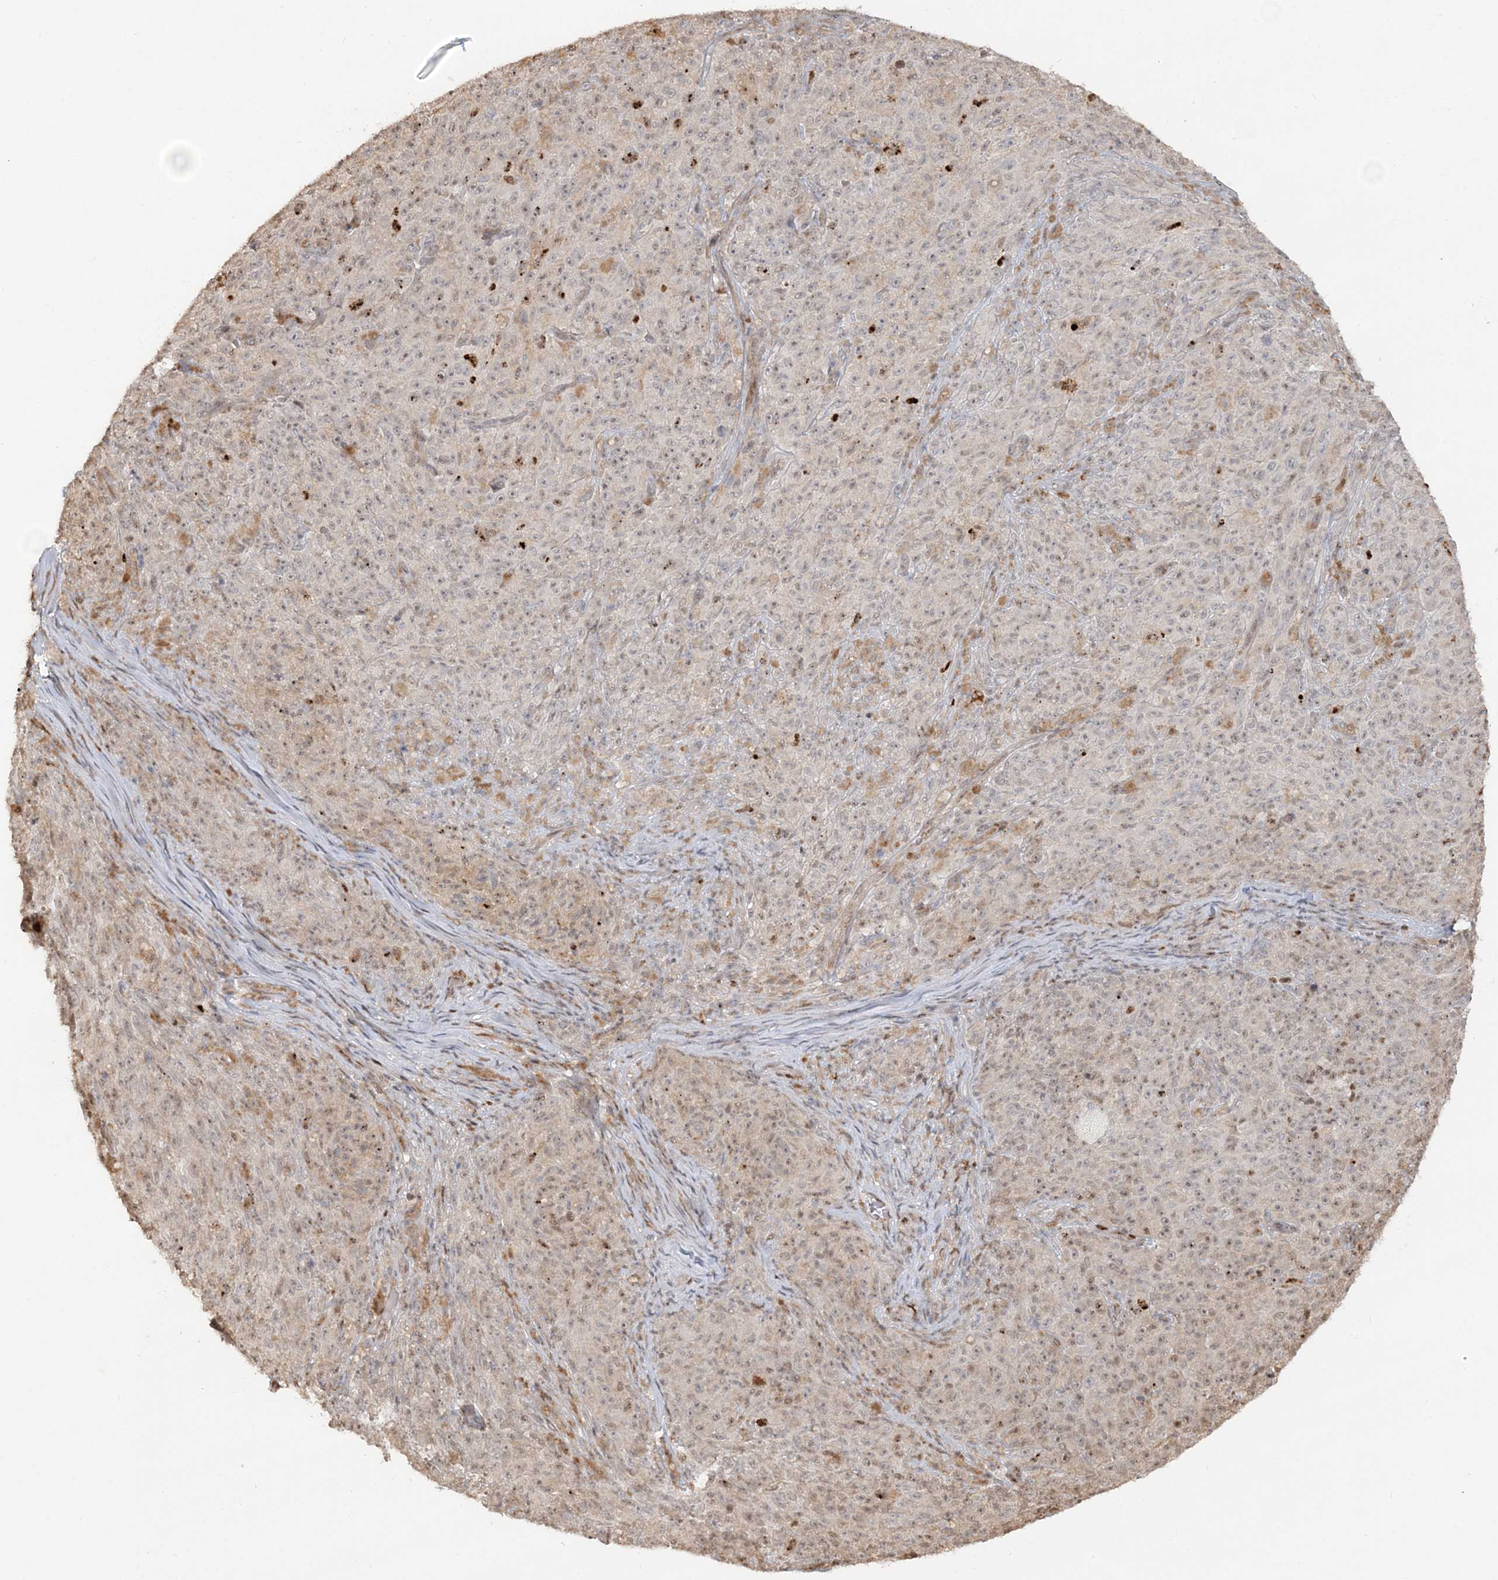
{"staining": {"intensity": "moderate", "quantity": "25%-75%", "location": "nuclear"}, "tissue": "melanoma", "cell_type": "Tumor cells", "image_type": "cancer", "snomed": [{"axis": "morphology", "description": "Malignant melanoma, NOS"}, {"axis": "topography", "description": "Skin"}], "caption": "Moderate nuclear protein staining is identified in about 25%-75% of tumor cells in malignant melanoma.", "gene": "SUMO2", "patient": {"sex": "female", "age": 82}}